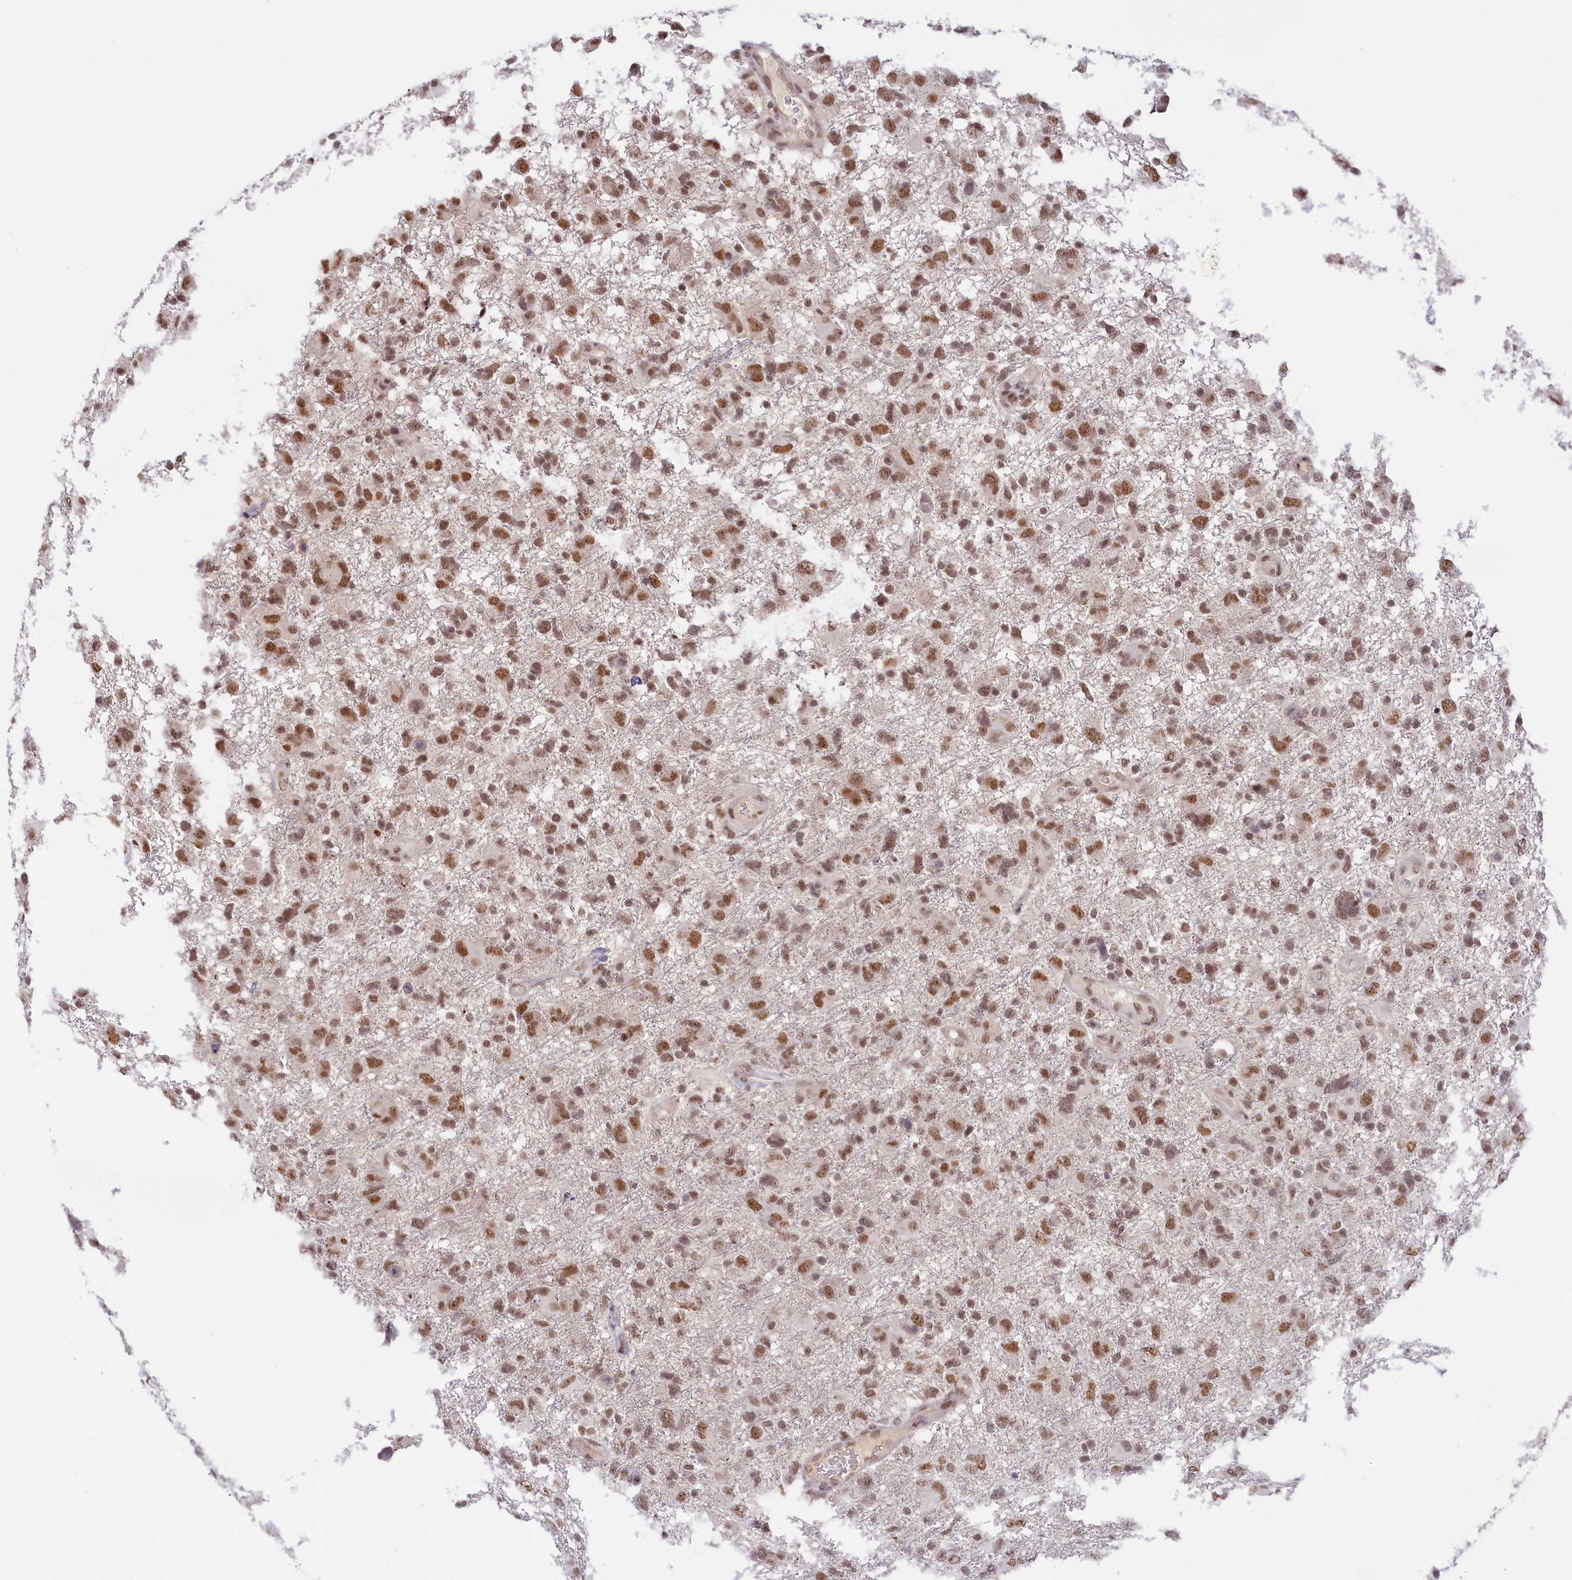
{"staining": {"intensity": "moderate", "quantity": ">75%", "location": "nuclear"}, "tissue": "glioma", "cell_type": "Tumor cells", "image_type": "cancer", "snomed": [{"axis": "morphology", "description": "Glioma, malignant, High grade"}, {"axis": "topography", "description": "Brain"}], "caption": "Immunohistochemical staining of high-grade glioma (malignant) reveals medium levels of moderate nuclear protein positivity in approximately >75% of tumor cells.", "gene": "SEC31B", "patient": {"sex": "male", "age": 61}}